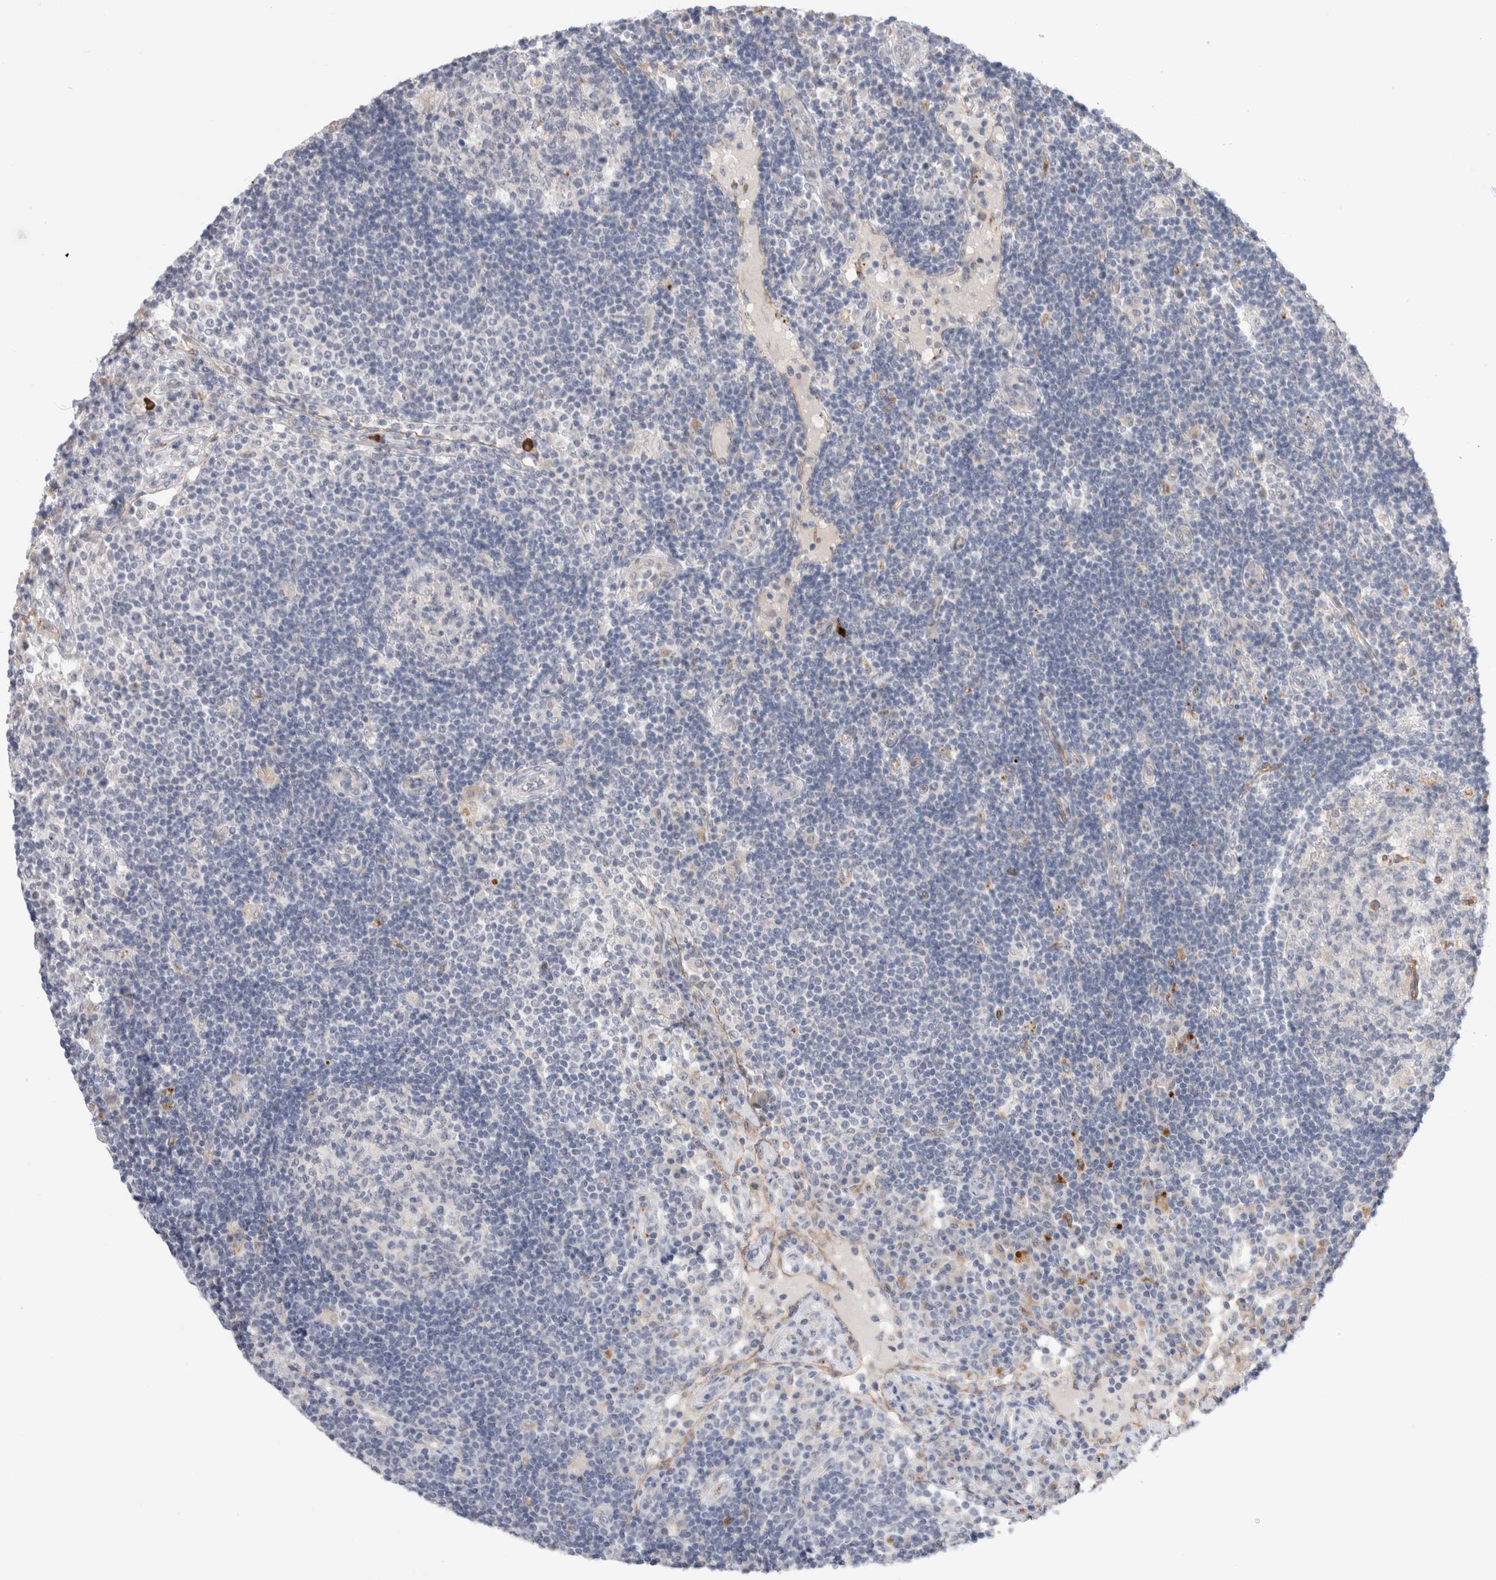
{"staining": {"intensity": "negative", "quantity": "none", "location": "none"}, "tissue": "lymph node", "cell_type": "Germinal center cells", "image_type": "normal", "snomed": [{"axis": "morphology", "description": "Normal tissue, NOS"}, {"axis": "topography", "description": "Lymph node"}], "caption": "Germinal center cells show no significant expression in benign lymph node. The staining was performed using DAB to visualize the protein expression in brown, while the nuclei were stained in blue with hematoxylin (Magnification: 20x).", "gene": "ANKMY1", "patient": {"sex": "female", "age": 53}}